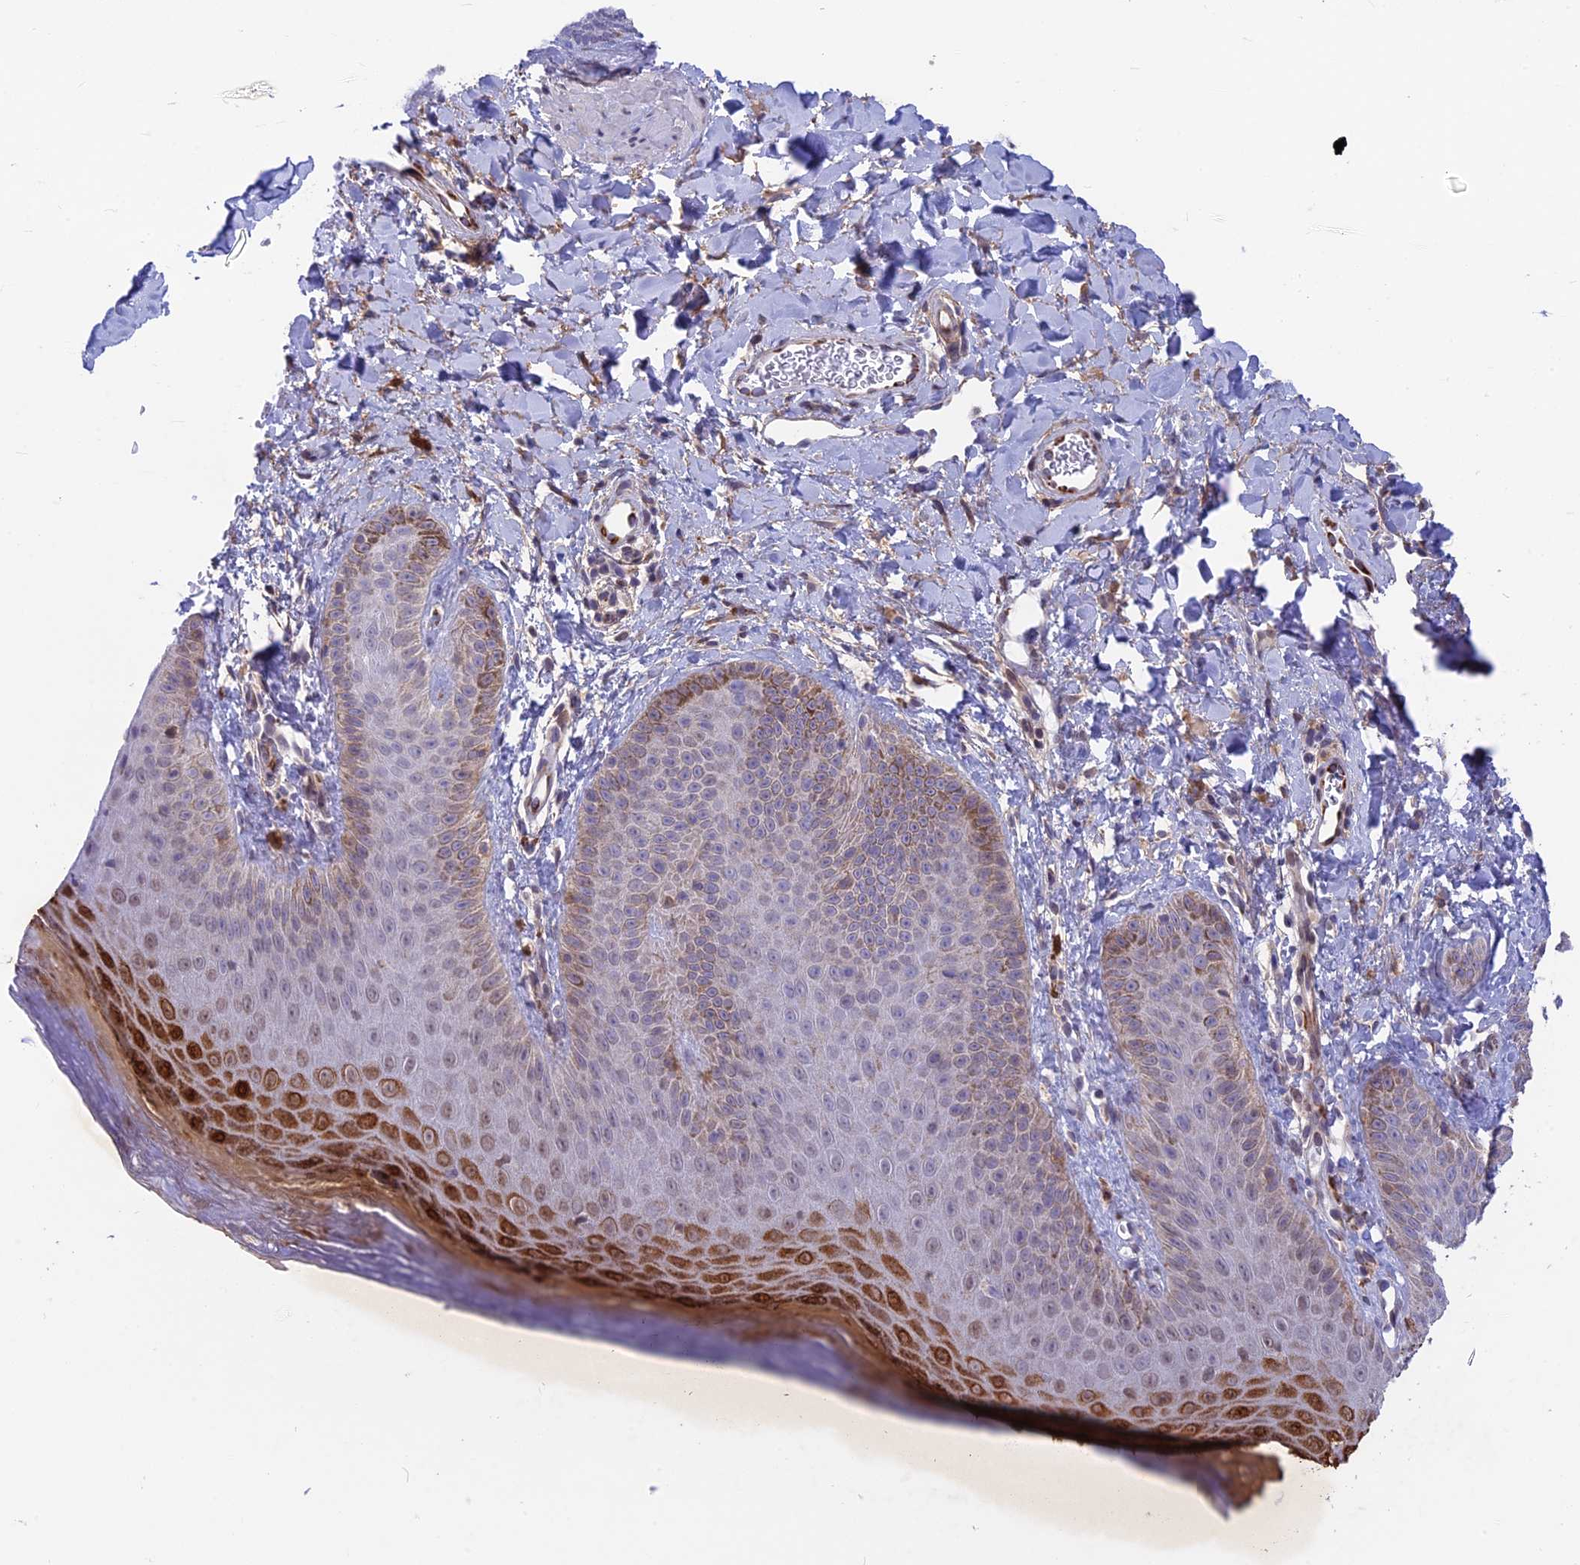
{"staining": {"intensity": "strong", "quantity": "<25%", "location": "cytoplasmic/membranous"}, "tissue": "skin", "cell_type": "Epidermal cells", "image_type": "normal", "snomed": [{"axis": "morphology", "description": "Normal tissue, NOS"}, {"axis": "morphology", "description": "Neoplasm, malignant, NOS"}, {"axis": "topography", "description": "Anal"}], "caption": "Protein expression analysis of normal skin exhibits strong cytoplasmic/membranous staining in approximately <25% of epidermal cells.", "gene": "PLAC9", "patient": {"sex": "male", "age": 47}}